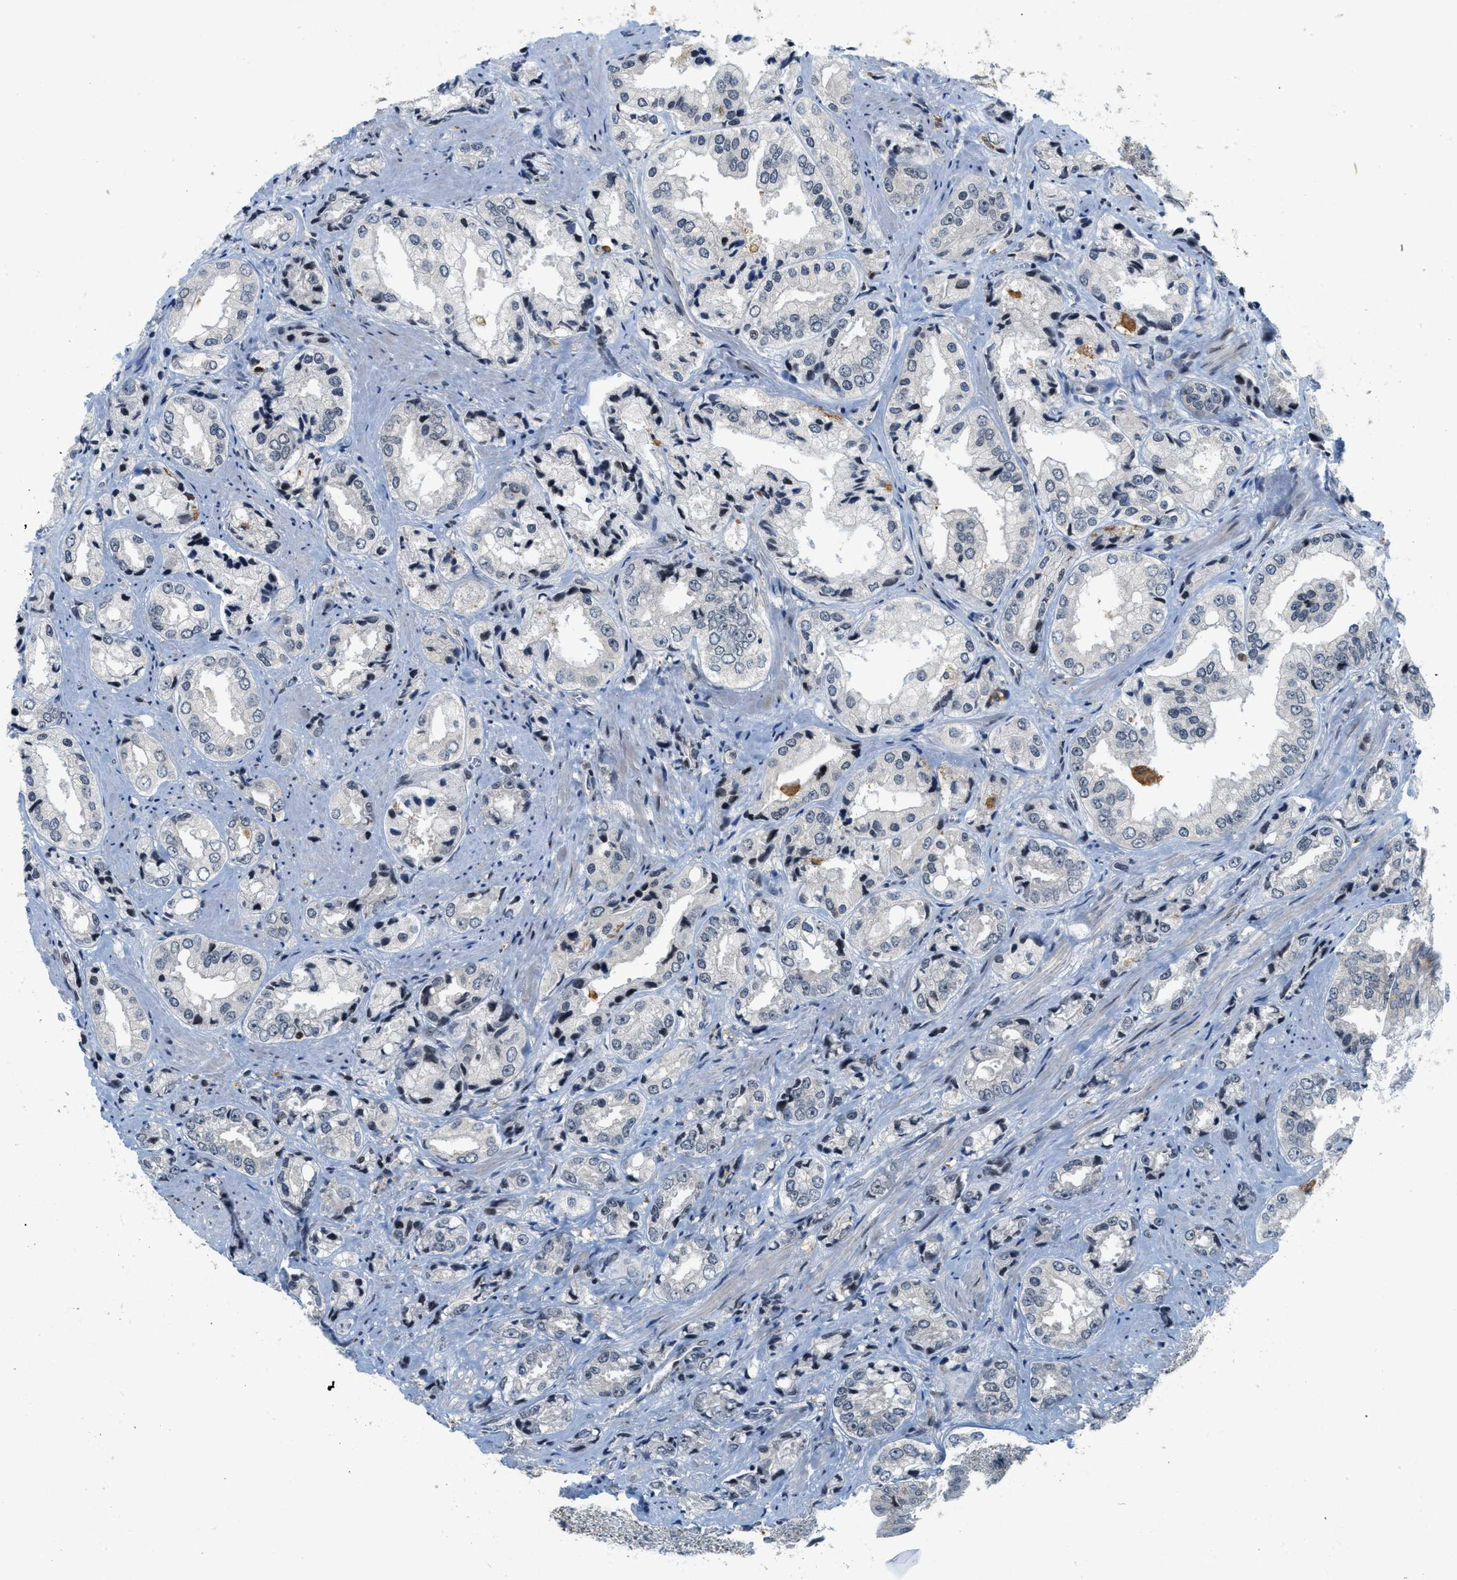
{"staining": {"intensity": "negative", "quantity": "none", "location": "none"}, "tissue": "prostate cancer", "cell_type": "Tumor cells", "image_type": "cancer", "snomed": [{"axis": "morphology", "description": "Adenocarcinoma, High grade"}, {"axis": "topography", "description": "Prostate"}], "caption": "Immunohistochemical staining of prostate adenocarcinoma (high-grade) exhibits no significant staining in tumor cells. (Immunohistochemistry, brightfield microscopy, high magnification).", "gene": "ING1", "patient": {"sex": "male", "age": 61}}